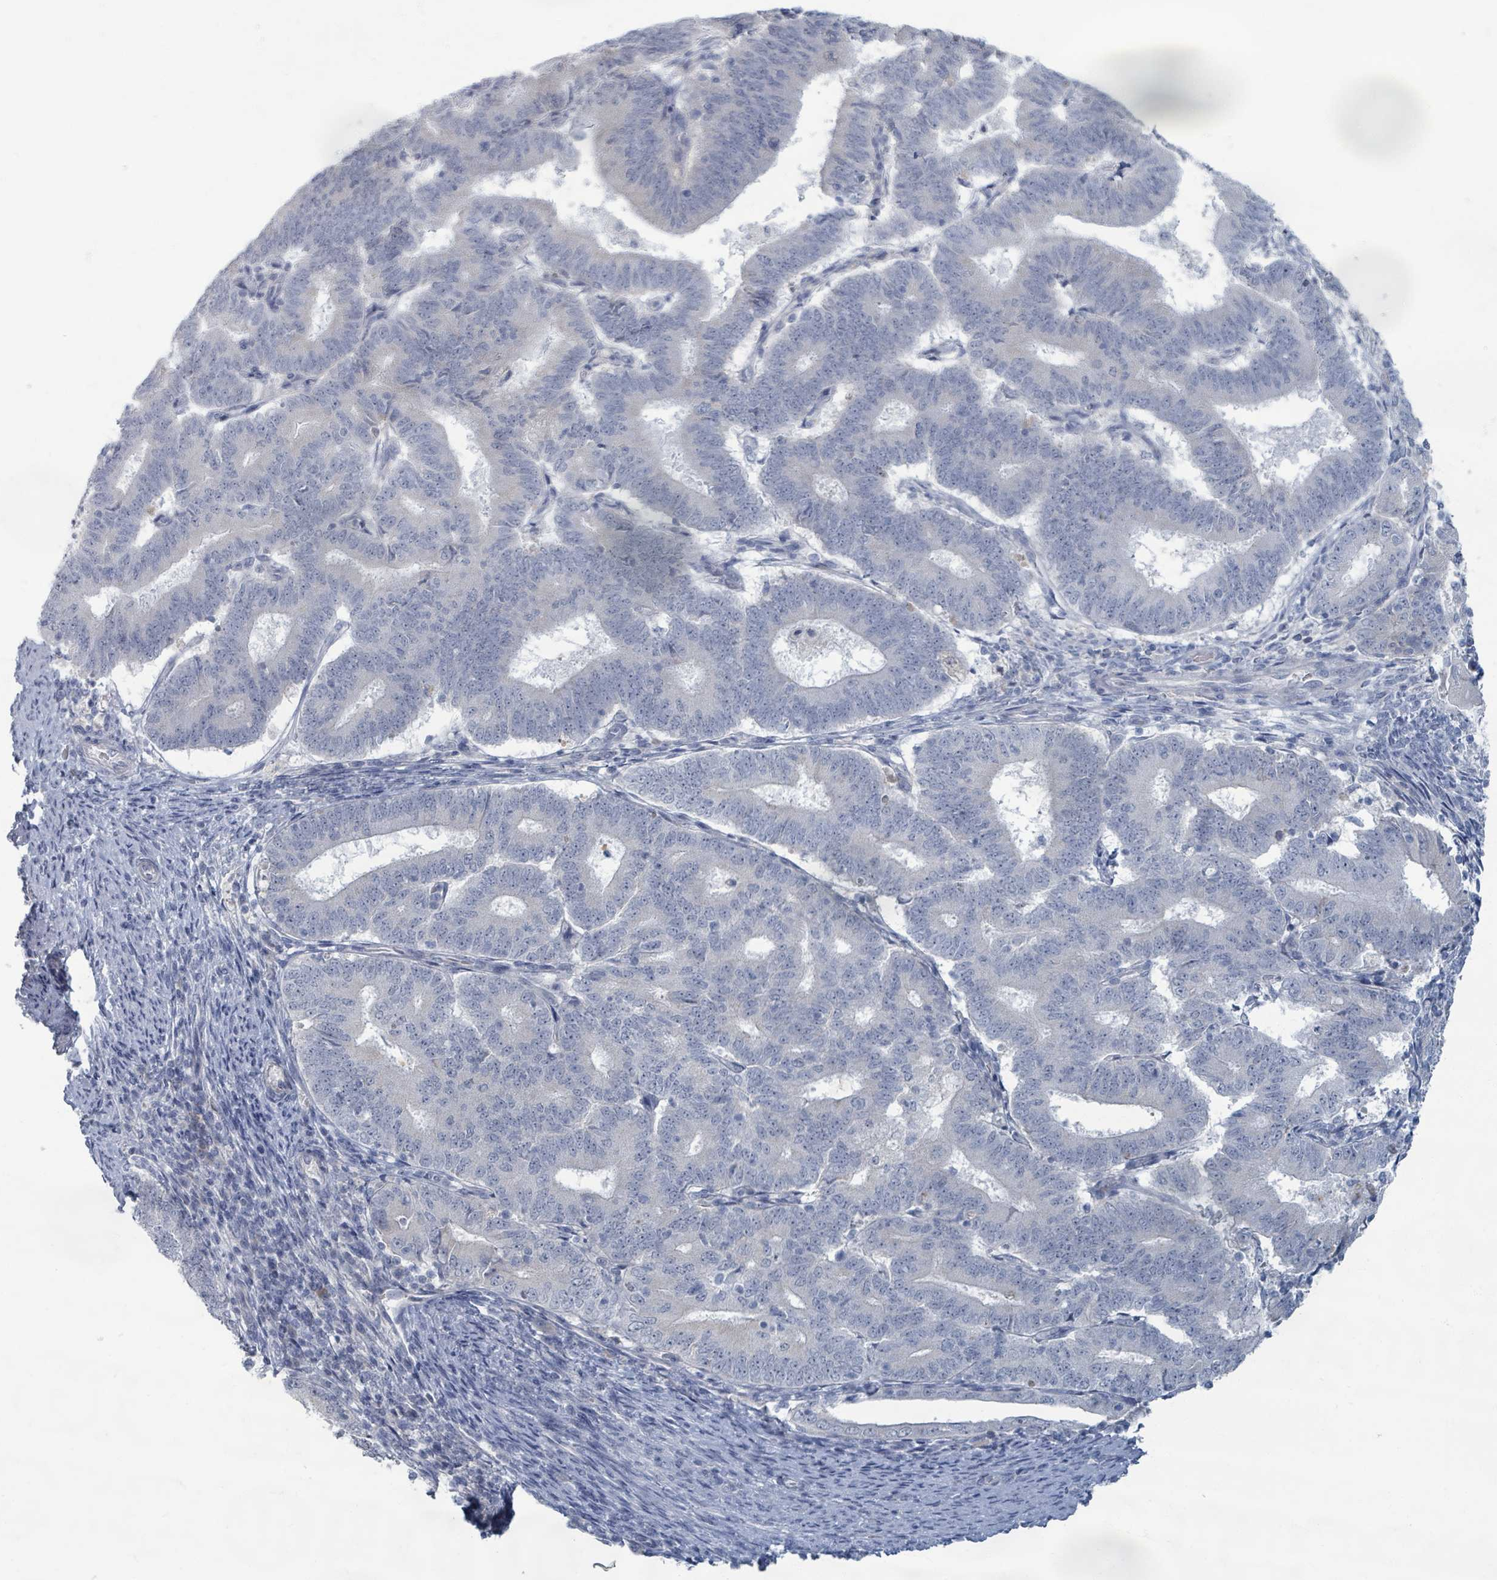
{"staining": {"intensity": "negative", "quantity": "none", "location": "none"}, "tissue": "endometrial cancer", "cell_type": "Tumor cells", "image_type": "cancer", "snomed": [{"axis": "morphology", "description": "Adenocarcinoma, NOS"}, {"axis": "topography", "description": "Endometrium"}], "caption": "This photomicrograph is of endometrial adenocarcinoma stained with immunohistochemistry (IHC) to label a protein in brown with the nuclei are counter-stained blue. There is no expression in tumor cells.", "gene": "WNT11", "patient": {"sex": "female", "age": 70}}